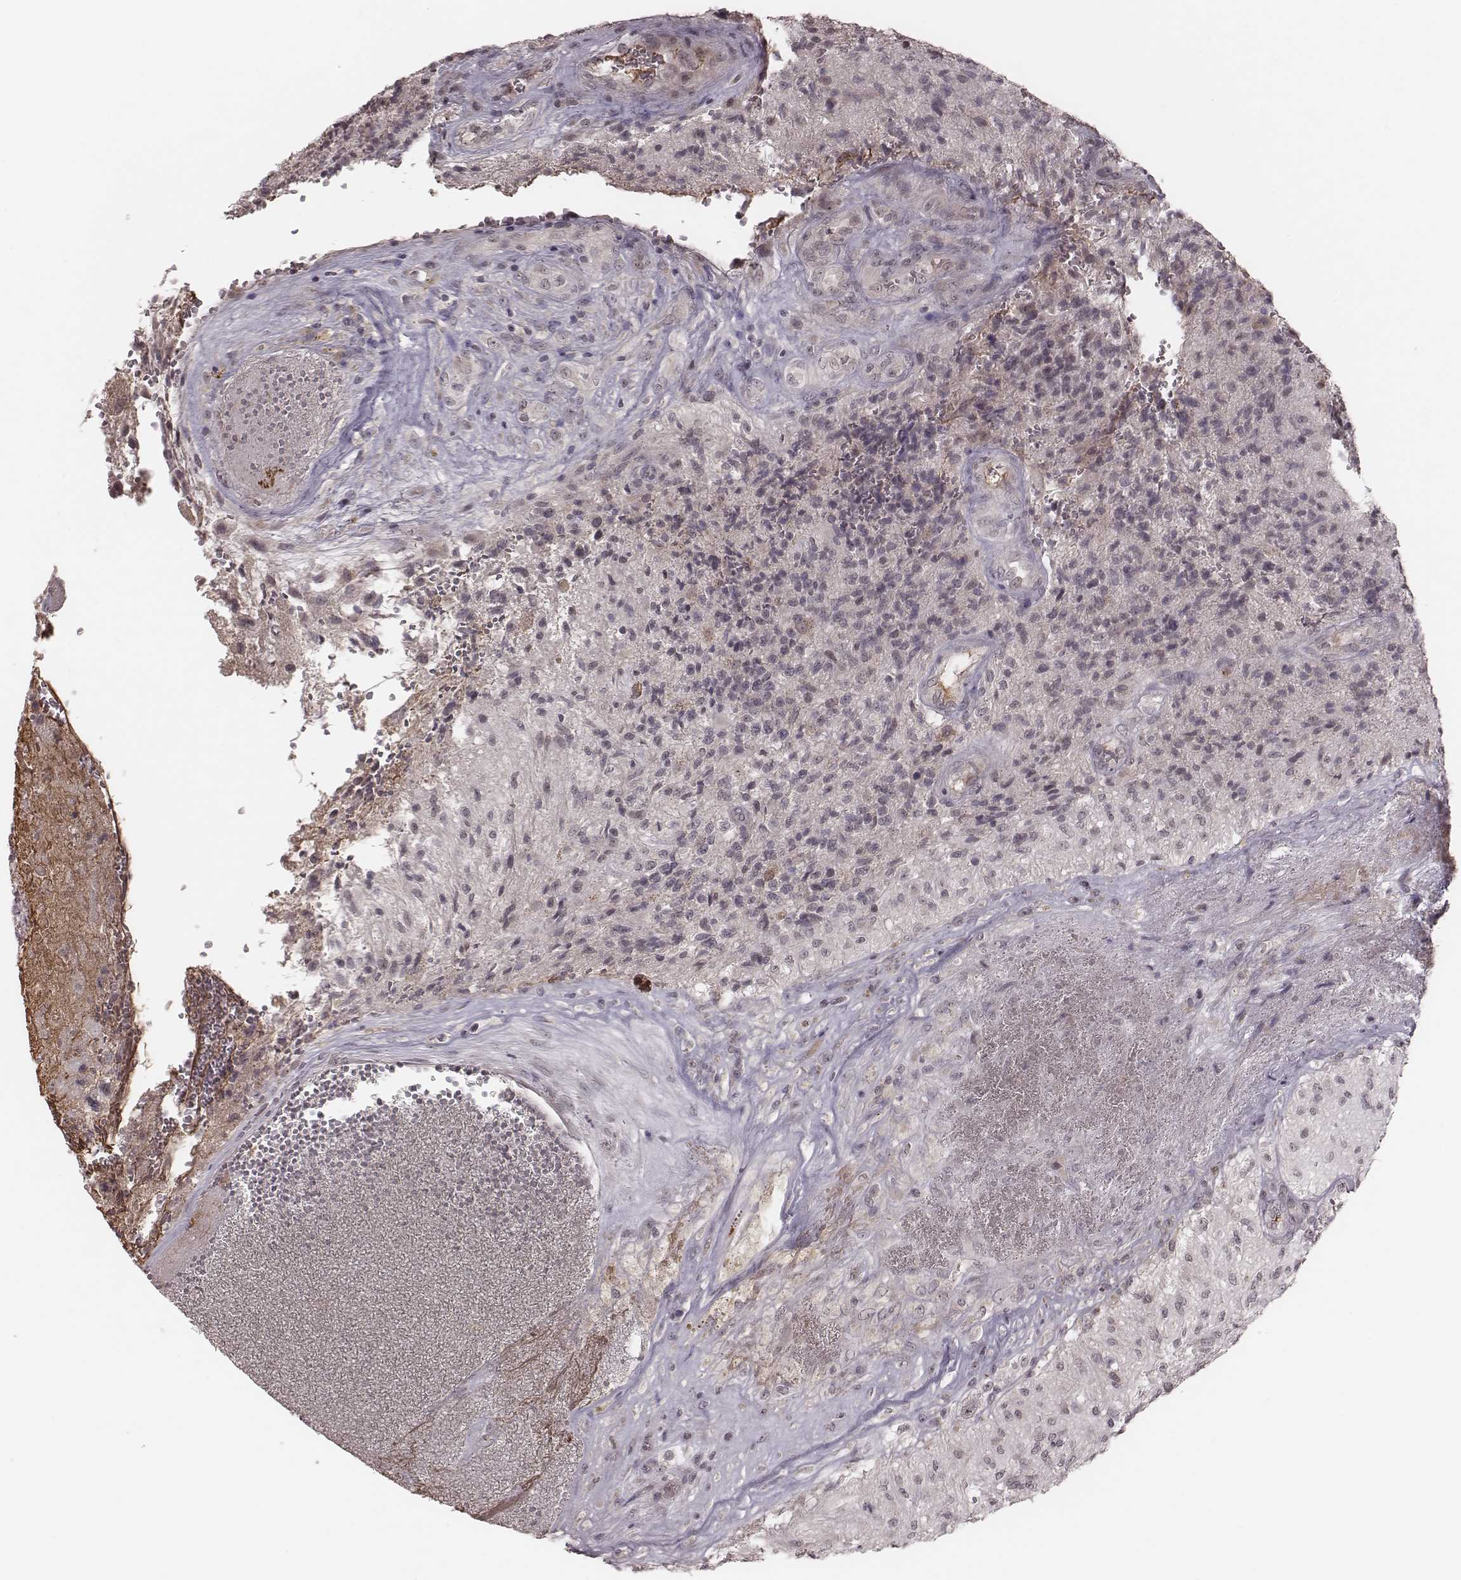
{"staining": {"intensity": "negative", "quantity": "none", "location": "none"}, "tissue": "glioma", "cell_type": "Tumor cells", "image_type": "cancer", "snomed": [{"axis": "morphology", "description": "Glioma, malignant, High grade"}, {"axis": "topography", "description": "Brain"}], "caption": "Tumor cells show no significant protein staining in malignant glioma (high-grade).", "gene": "IL5", "patient": {"sex": "male", "age": 56}}